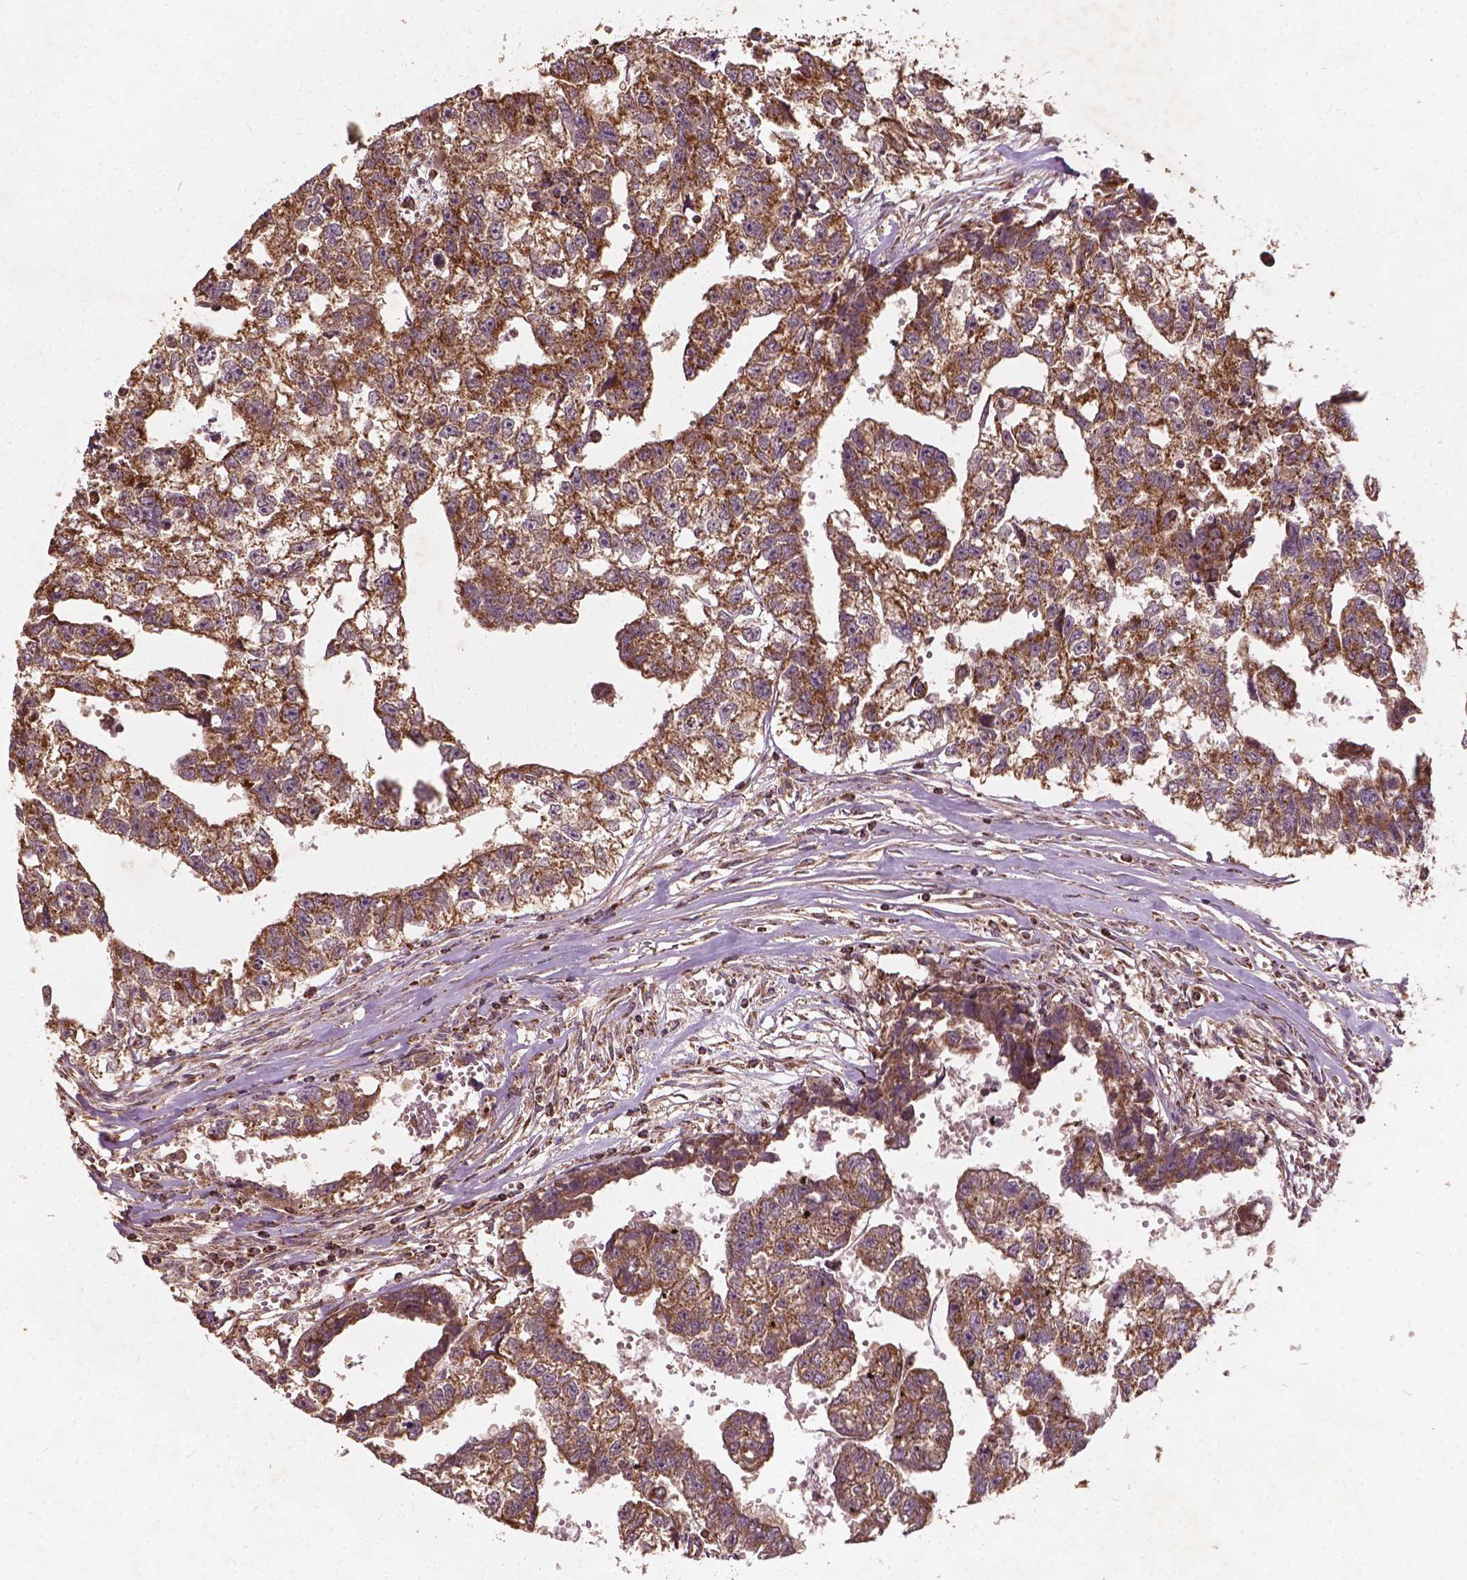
{"staining": {"intensity": "moderate", "quantity": ">75%", "location": "cytoplasmic/membranous"}, "tissue": "testis cancer", "cell_type": "Tumor cells", "image_type": "cancer", "snomed": [{"axis": "morphology", "description": "Carcinoma, Embryonal, NOS"}, {"axis": "morphology", "description": "Teratoma, malignant, NOS"}, {"axis": "topography", "description": "Testis"}], "caption": "Immunohistochemistry image of testis cancer (embryonal carcinoma) stained for a protein (brown), which shows medium levels of moderate cytoplasmic/membranous expression in approximately >75% of tumor cells.", "gene": "UBXN2A", "patient": {"sex": "male", "age": 44}}